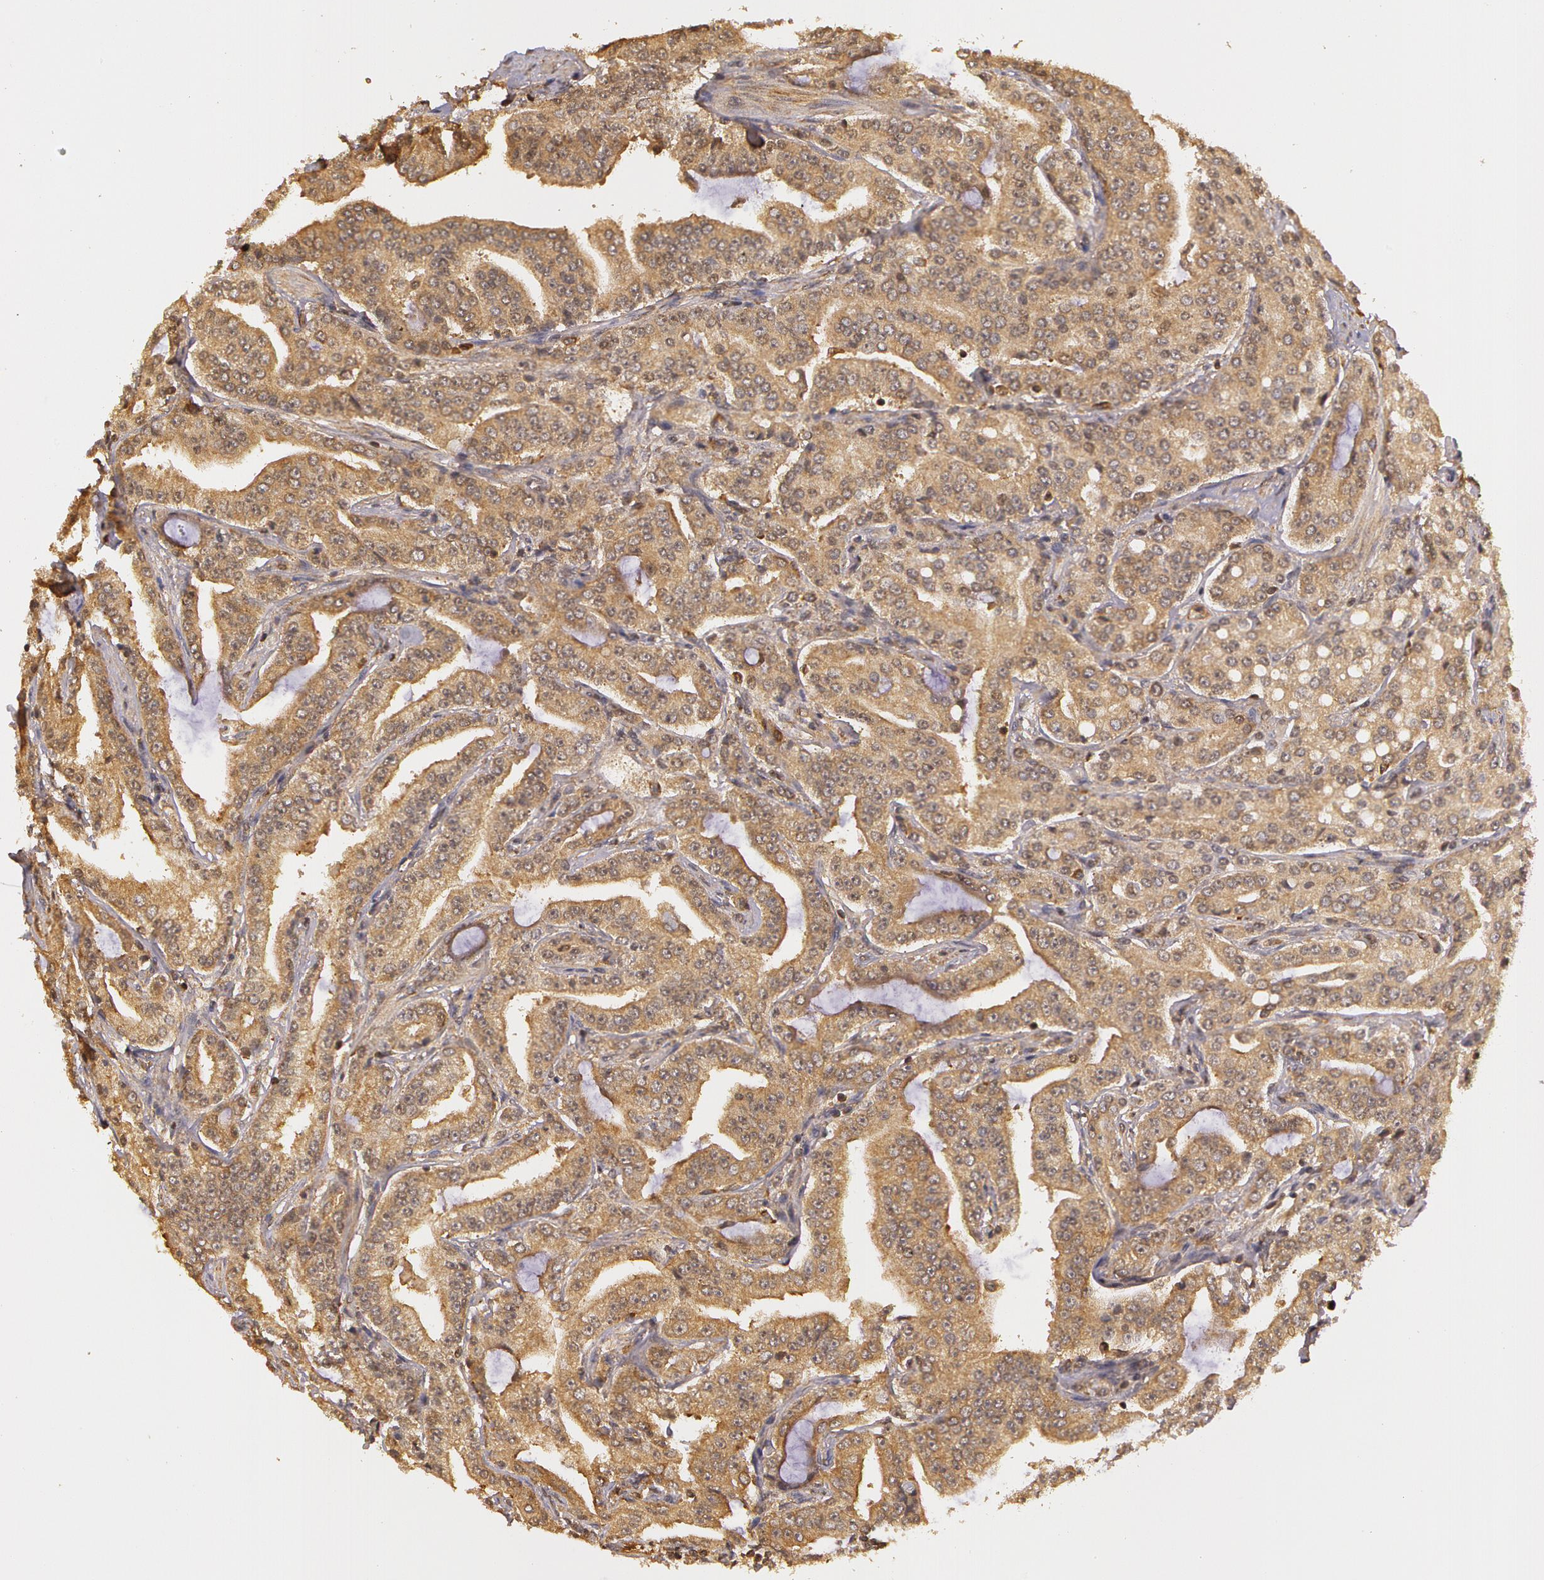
{"staining": {"intensity": "moderate", "quantity": ">75%", "location": "cytoplasmic/membranous"}, "tissue": "prostate cancer", "cell_type": "Tumor cells", "image_type": "cancer", "snomed": [{"axis": "morphology", "description": "Adenocarcinoma, Medium grade"}, {"axis": "topography", "description": "Prostate"}], "caption": "There is medium levels of moderate cytoplasmic/membranous expression in tumor cells of prostate cancer (medium-grade adenocarcinoma), as demonstrated by immunohistochemical staining (brown color).", "gene": "ASCC2", "patient": {"sex": "male", "age": 72}}